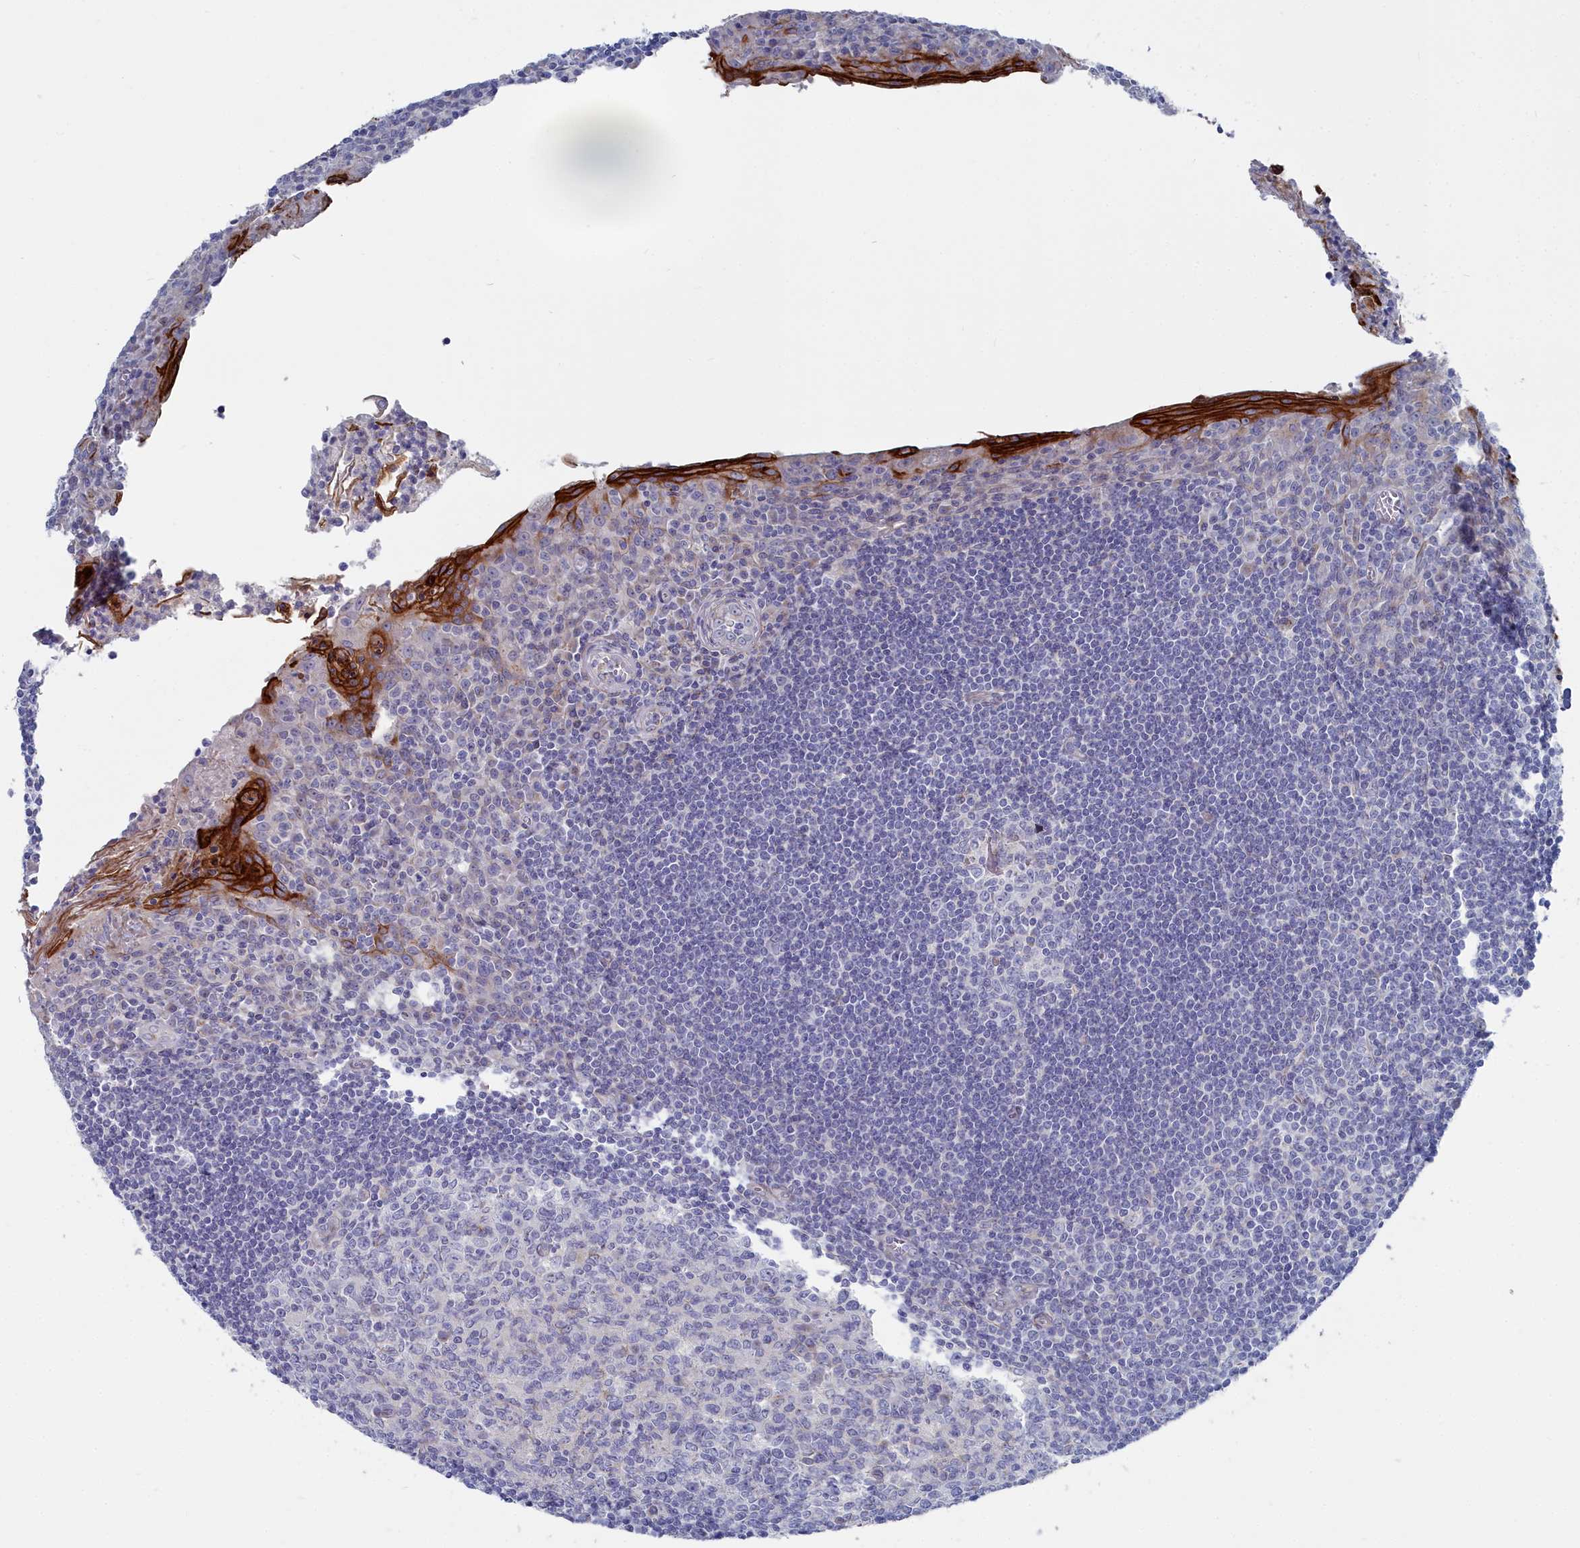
{"staining": {"intensity": "negative", "quantity": "none", "location": "none"}, "tissue": "tonsil", "cell_type": "Germinal center cells", "image_type": "normal", "snomed": [{"axis": "morphology", "description": "Normal tissue, NOS"}, {"axis": "topography", "description": "Tonsil"}], "caption": "Immunohistochemistry micrograph of unremarkable tonsil: human tonsil stained with DAB shows no significant protein positivity in germinal center cells. (Immunohistochemistry, brightfield microscopy, high magnification).", "gene": "SHISAL2A", "patient": {"sex": "male", "age": 27}}